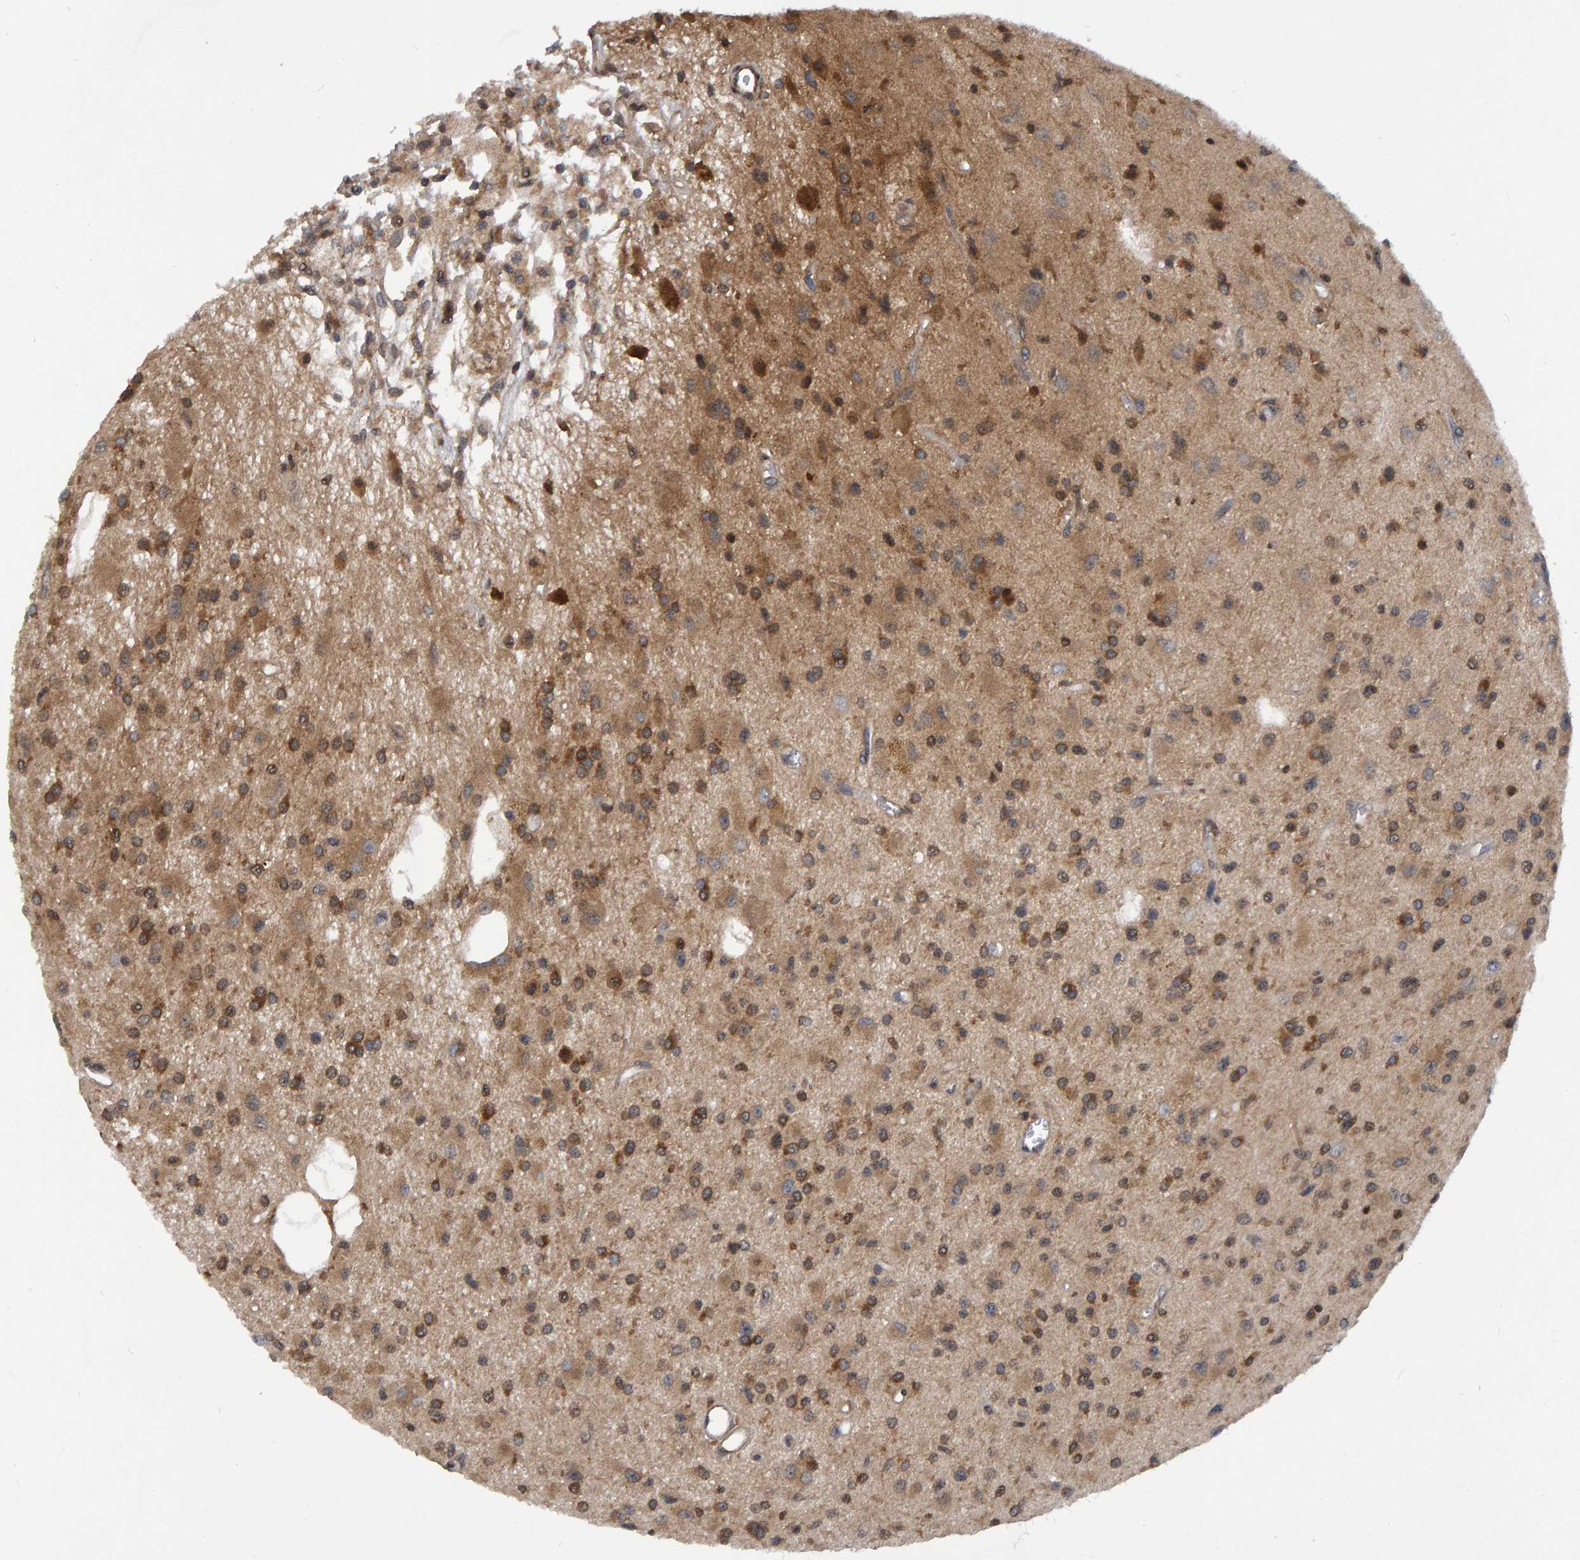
{"staining": {"intensity": "moderate", "quantity": ">75%", "location": "cytoplasmic/membranous"}, "tissue": "glioma", "cell_type": "Tumor cells", "image_type": "cancer", "snomed": [{"axis": "morphology", "description": "Glioma, malignant, Low grade"}, {"axis": "topography", "description": "Brain"}], "caption": "The image demonstrates staining of malignant glioma (low-grade), revealing moderate cytoplasmic/membranous protein staining (brown color) within tumor cells.", "gene": "GAB2", "patient": {"sex": "male", "age": 58}}